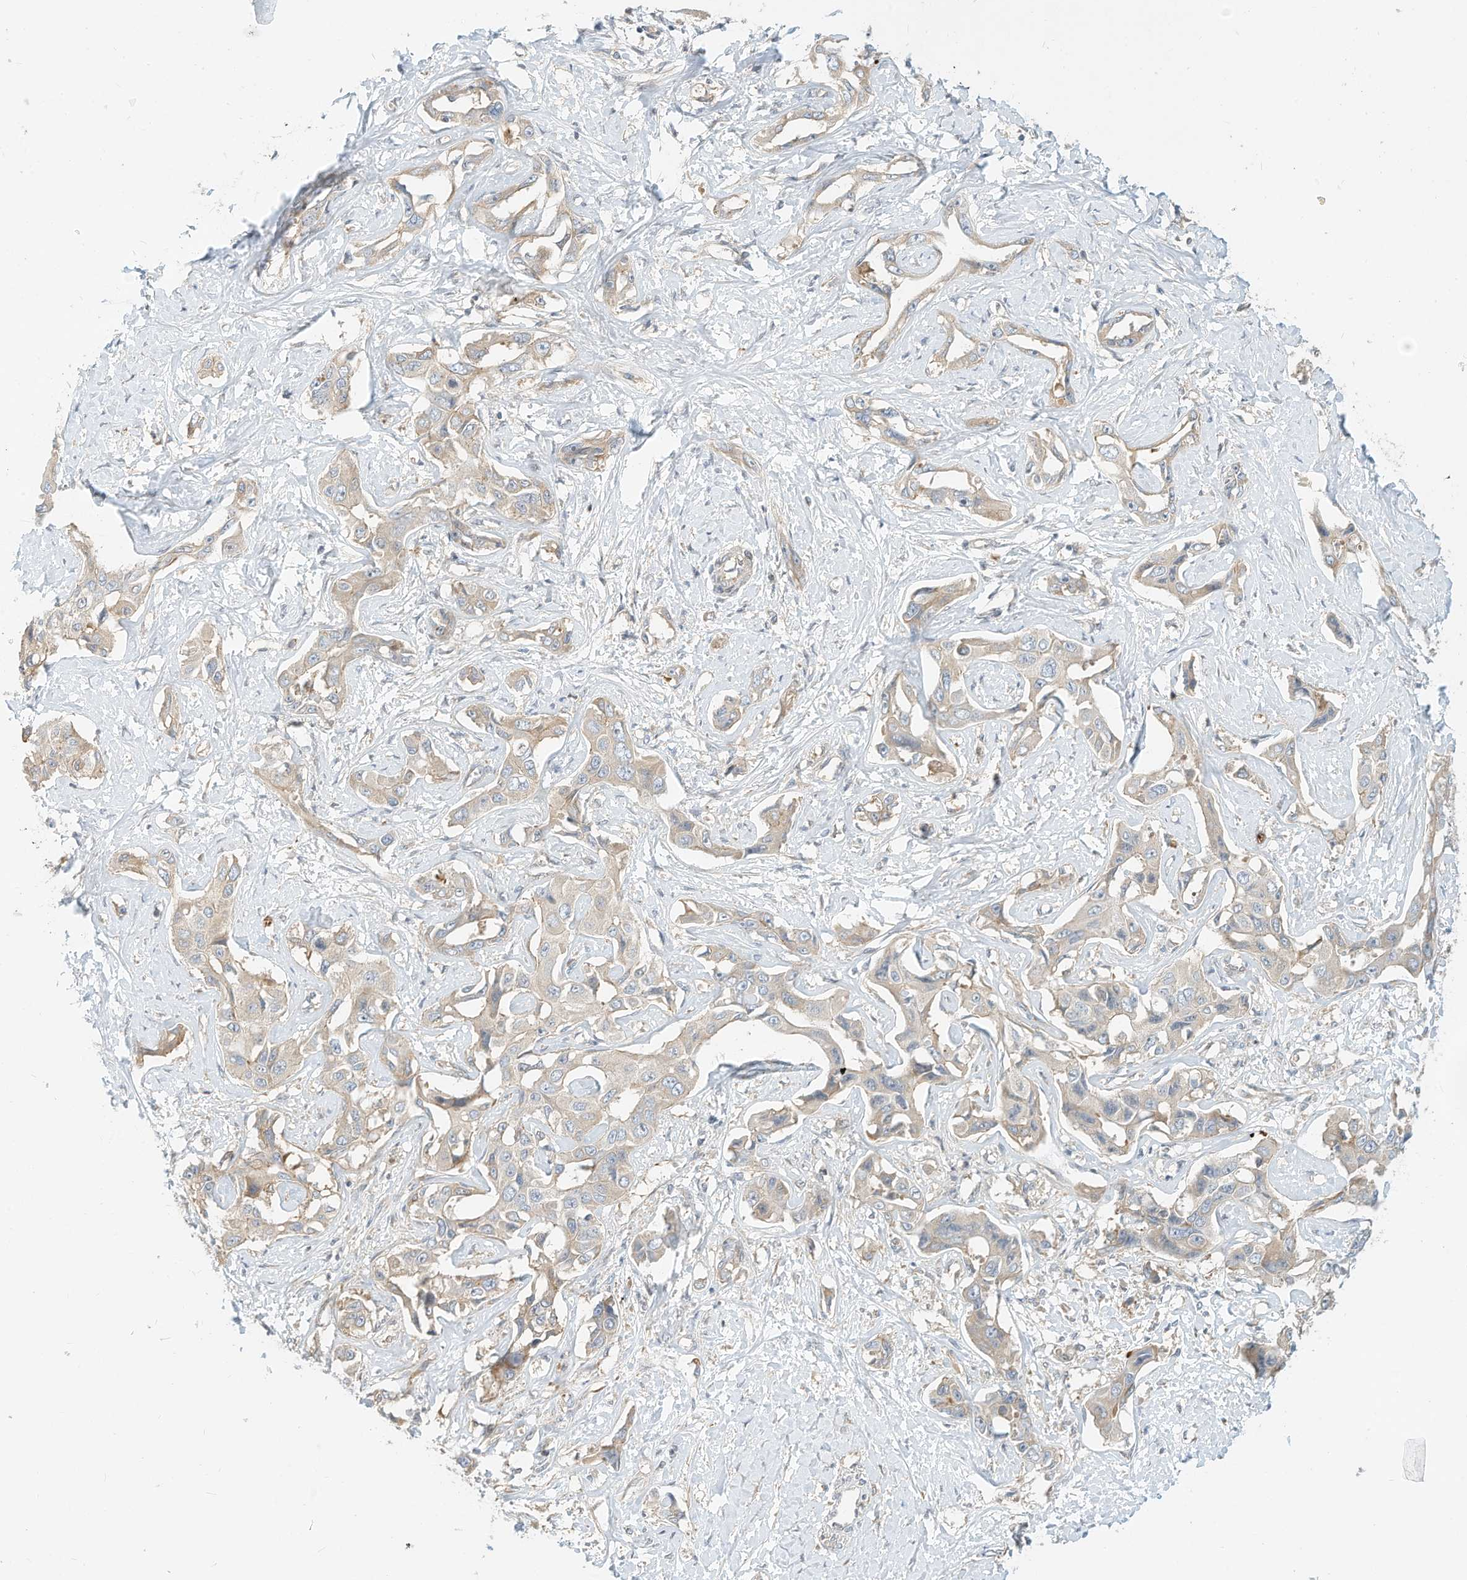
{"staining": {"intensity": "weak", "quantity": "25%-75%", "location": "cytoplasmic/membranous"}, "tissue": "liver cancer", "cell_type": "Tumor cells", "image_type": "cancer", "snomed": [{"axis": "morphology", "description": "Cholangiocarcinoma"}, {"axis": "topography", "description": "Liver"}], "caption": "About 25%-75% of tumor cells in human liver cholangiocarcinoma reveal weak cytoplasmic/membranous protein expression as visualized by brown immunohistochemical staining.", "gene": "OFD1", "patient": {"sex": "male", "age": 59}}